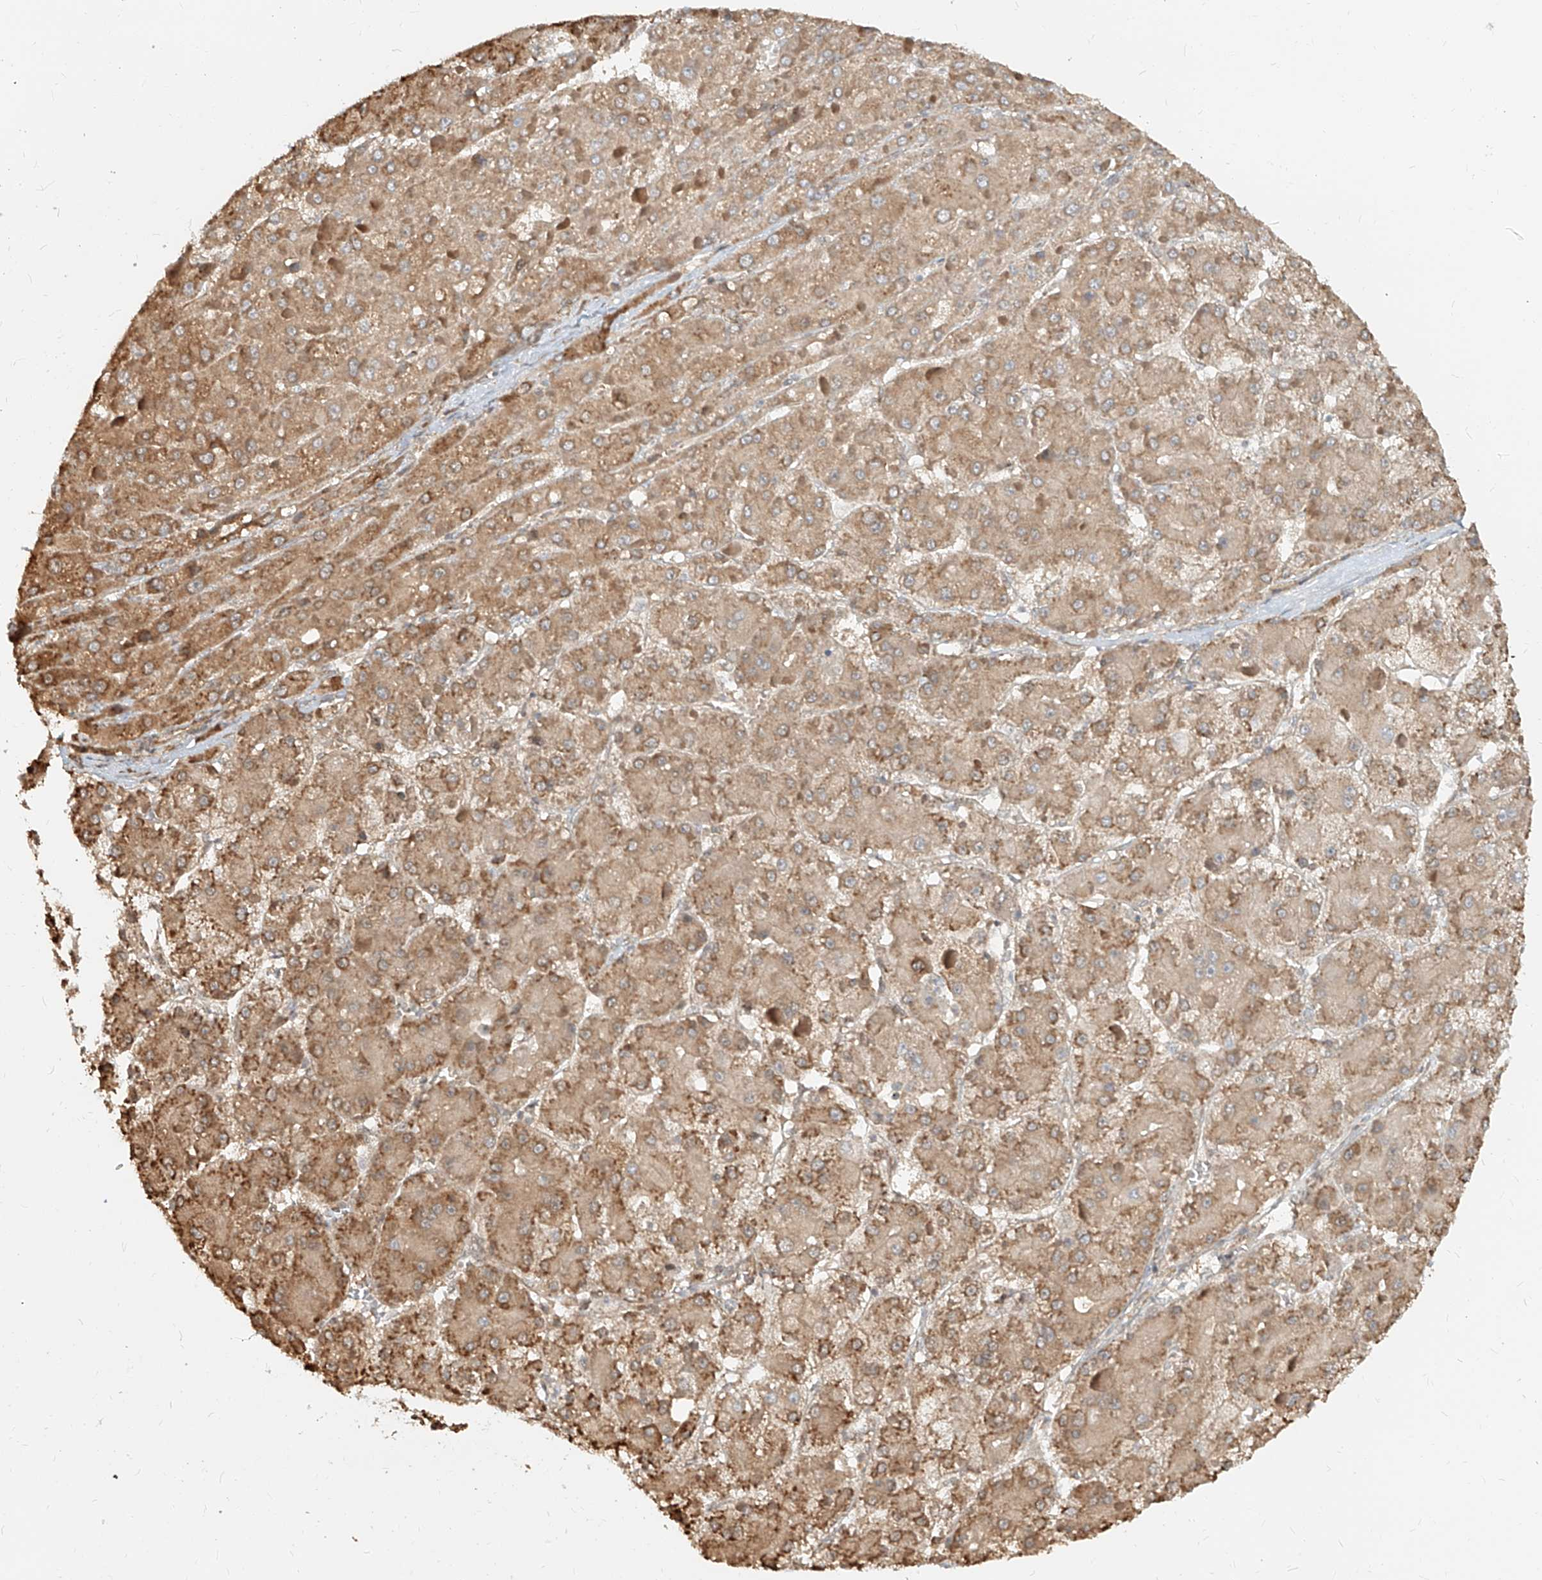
{"staining": {"intensity": "moderate", "quantity": ">75%", "location": "cytoplasmic/membranous"}, "tissue": "liver cancer", "cell_type": "Tumor cells", "image_type": "cancer", "snomed": [{"axis": "morphology", "description": "Carcinoma, Hepatocellular, NOS"}, {"axis": "topography", "description": "Liver"}], "caption": "Brown immunohistochemical staining in human liver hepatocellular carcinoma demonstrates moderate cytoplasmic/membranous staining in about >75% of tumor cells. (Brightfield microscopy of DAB IHC at high magnification).", "gene": "UBE2K", "patient": {"sex": "female", "age": 73}}